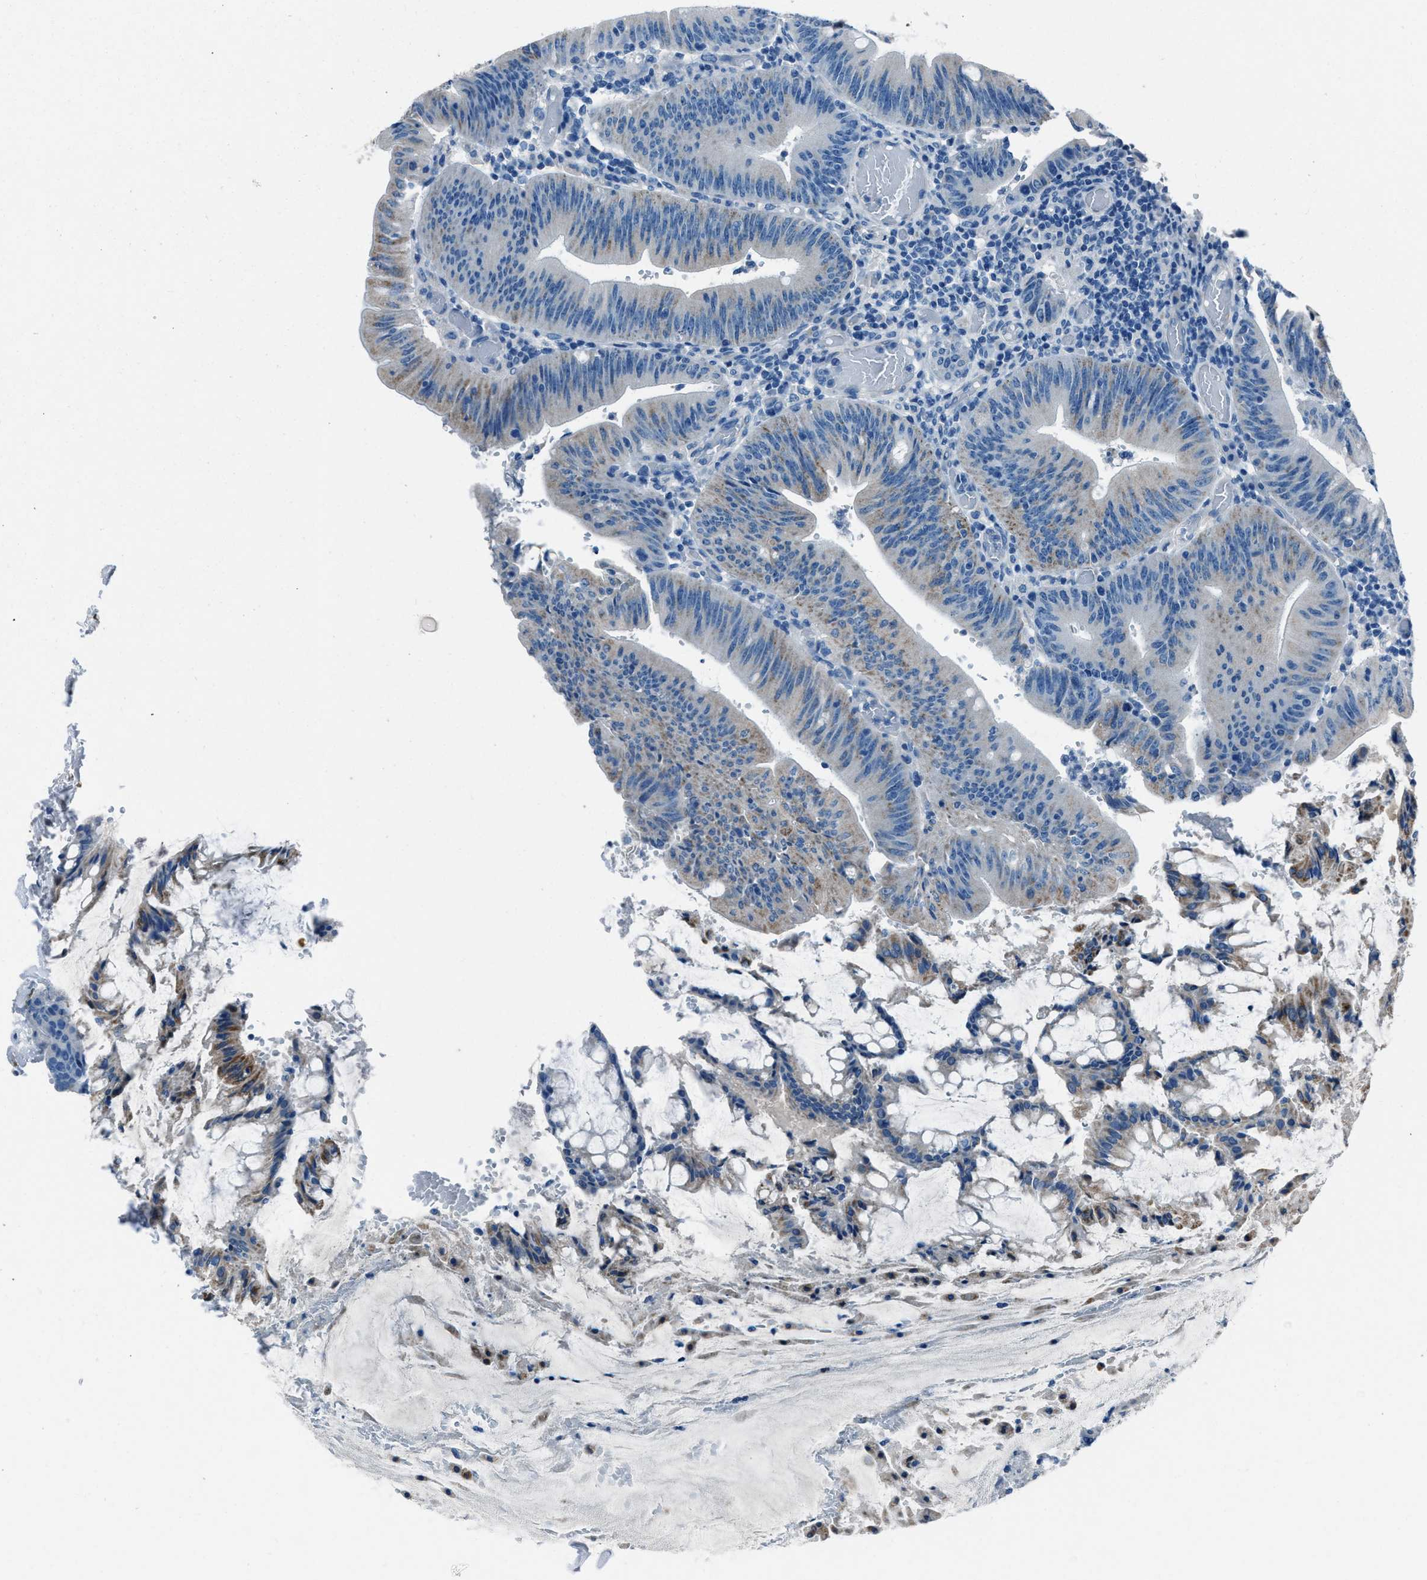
{"staining": {"intensity": "weak", "quantity": "<25%", "location": "cytoplasmic/membranous"}, "tissue": "colorectal cancer", "cell_type": "Tumor cells", "image_type": "cancer", "snomed": [{"axis": "morphology", "description": "Normal tissue, NOS"}, {"axis": "morphology", "description": "Adenocarcinoma, NOS"}, {"axis": "topography", "description": "Rectum"}], "caption": "DAB immunohistochemical staining of colorectal cancer demonstrates no significant positivity in tumor cells.", "gene": "AMACR", "patient": {"sex": "female", "age": 66}}